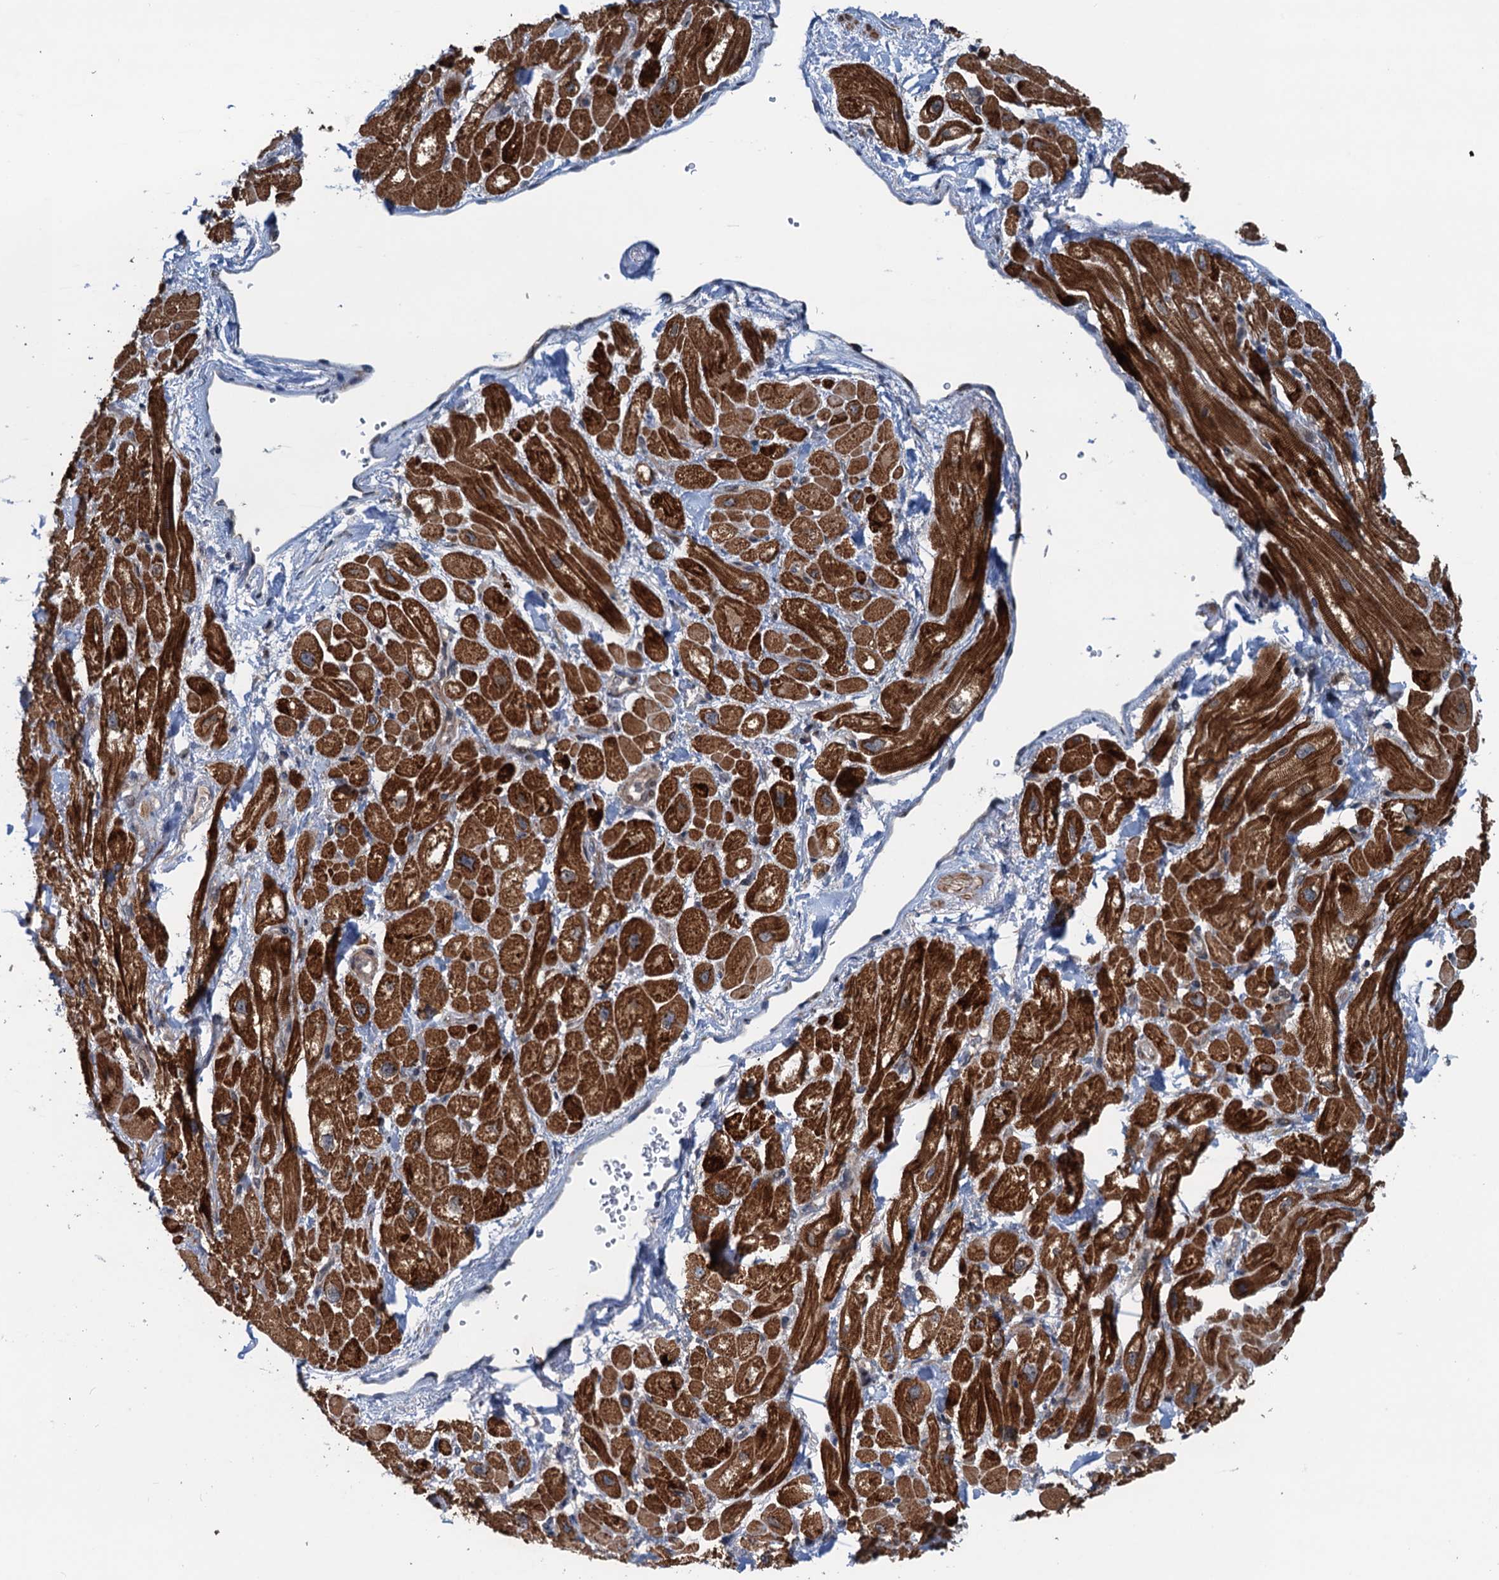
{"staining": {"intensity": "strong", "quantity": ">75%", "location": "cytoplasmic/membranous"}, "tissue": "heart muscle", "cell_type": "Cardiomyocytes", "image_type": "normal", "snomed": [{"axis": "morphology", "description": "Normal tissue, NOS"}, {"axis": "topography", "description": "Heart"}], "caption": "Strong cytoplasmic/membranous staining is seen in approximately >75% of cardiomyocytes in unremarkable heart muscle. (brown staining indicates protein expression, while blue staining denotes nuclei).", "gene": "DYNC2I2", "patient": {"sex": "male", "age": 65}}